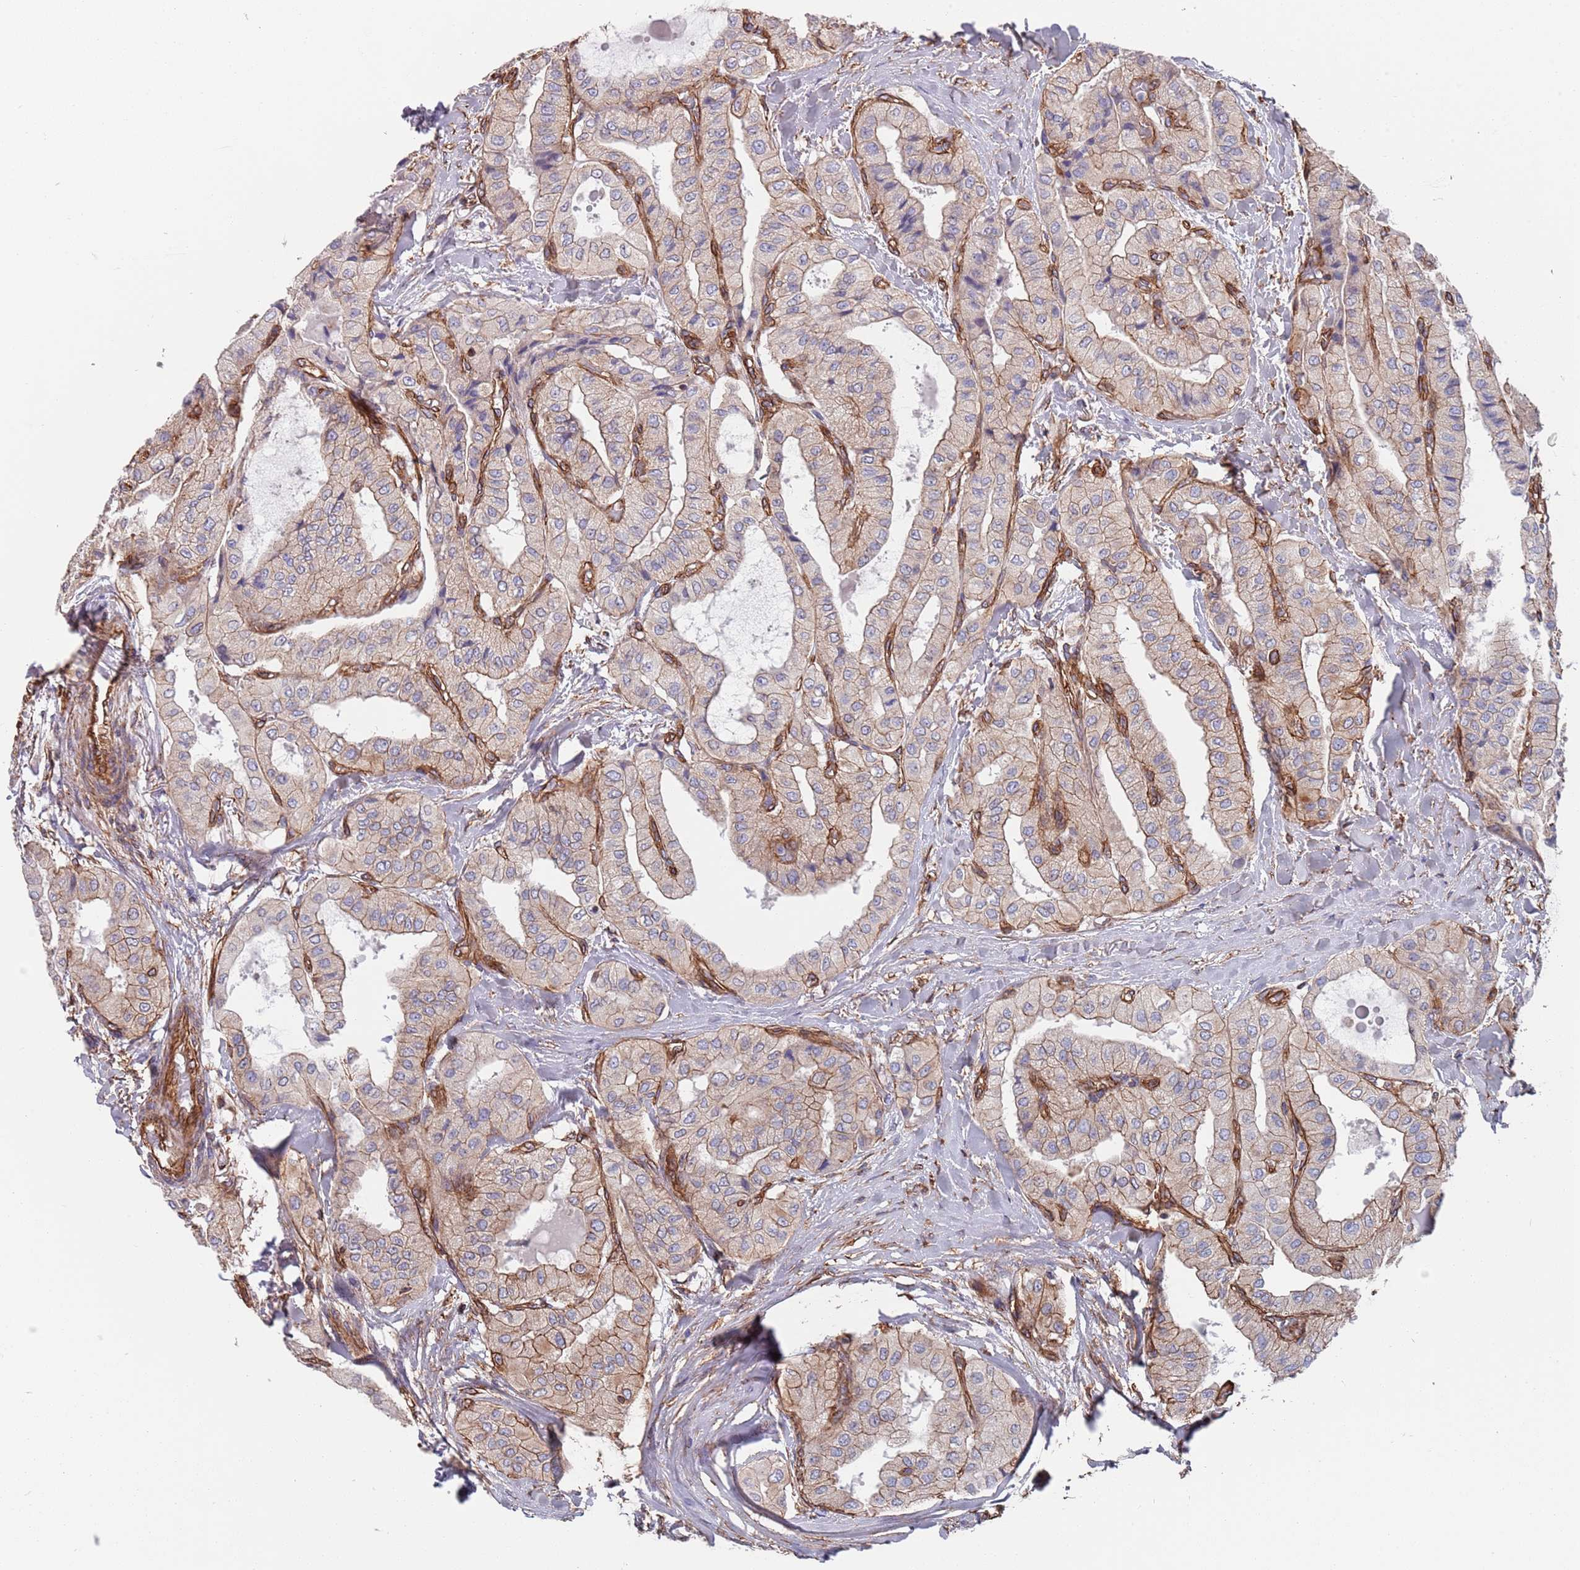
{"staining": {"intensity": "weak", "quantity": ">75%", "location": "cytoplasmic/membranous"}, "tissue": "thyroid cancer", "cell_type": "Tumor cells", "image_type": "cancer", "snomed": [{"axis": "morphology", "description": "Papillary adenocarcinoma, NOS"}, {"axis": "topography", "description": "Thyroid gland"}], "caption": "Thyroid cancer (papillary adenocarcinoma) tissue demonstrates weak cytoplasmic/membranous staining in about >75% of tumor cells", "gene": "JAKMIP2", "patient": {"sex": "female", "age": 59}}